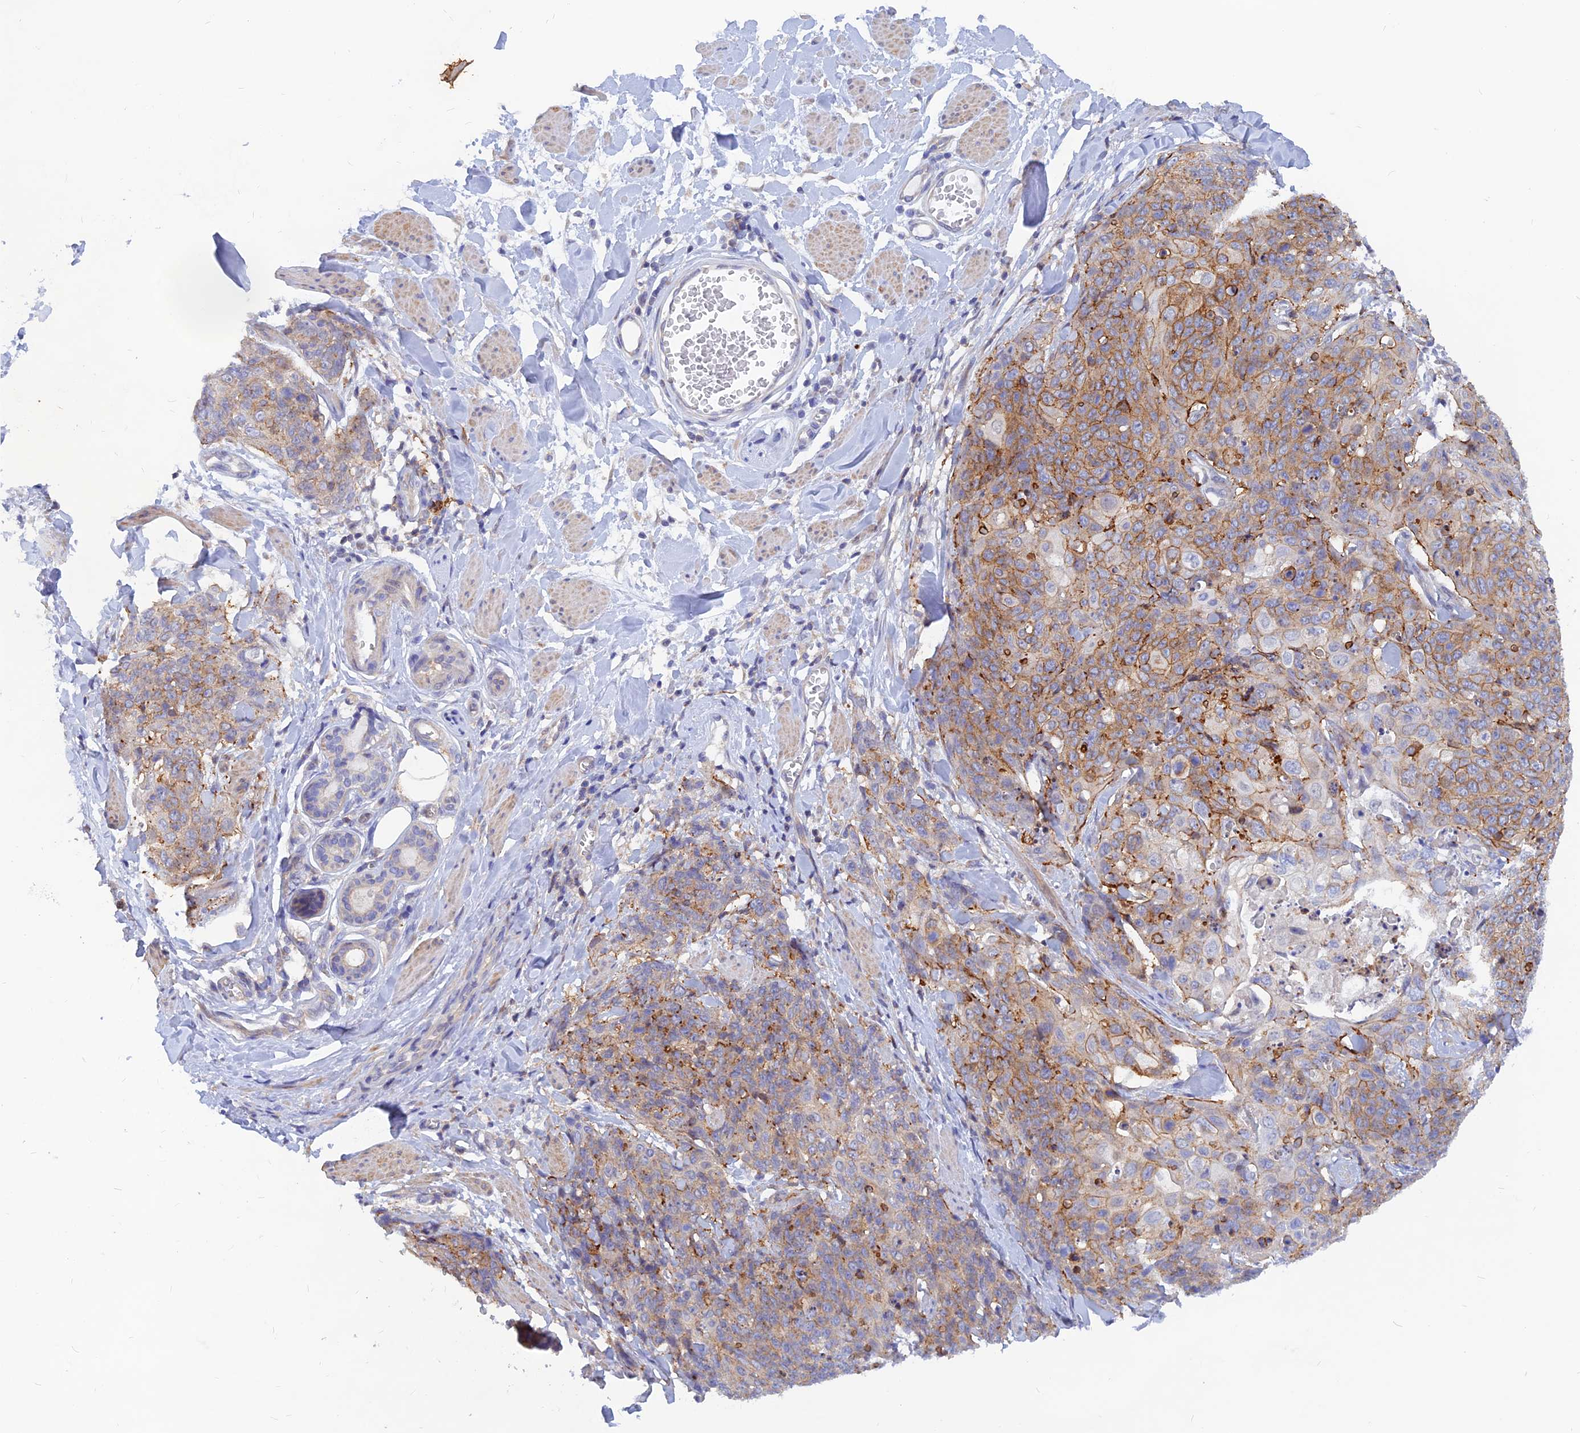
{"staining": {"intensity": "moderate", "quantity": "25%-75%", "location": "cytoplasmic/membranous"}, "tissue": "skin cancer", "cell_type": "Tumor cells", "image_type": "cancer", "snomed": [{"axis": "morphology", "description": "Squamous cell carcinoma, NOS"}, {"axis": "topography", "description": "Skin"}, {"axis": "topography", "description": "Vulva"}], "caption": "About 25%-75% of tumor cells in skin cancer exhibit moderate cytoplasmic/membranous protein staining as visualized by brown immunohistochemical staining.", "gene": "DNAJC16", "patient": {"sex": "female", "age": 85}}